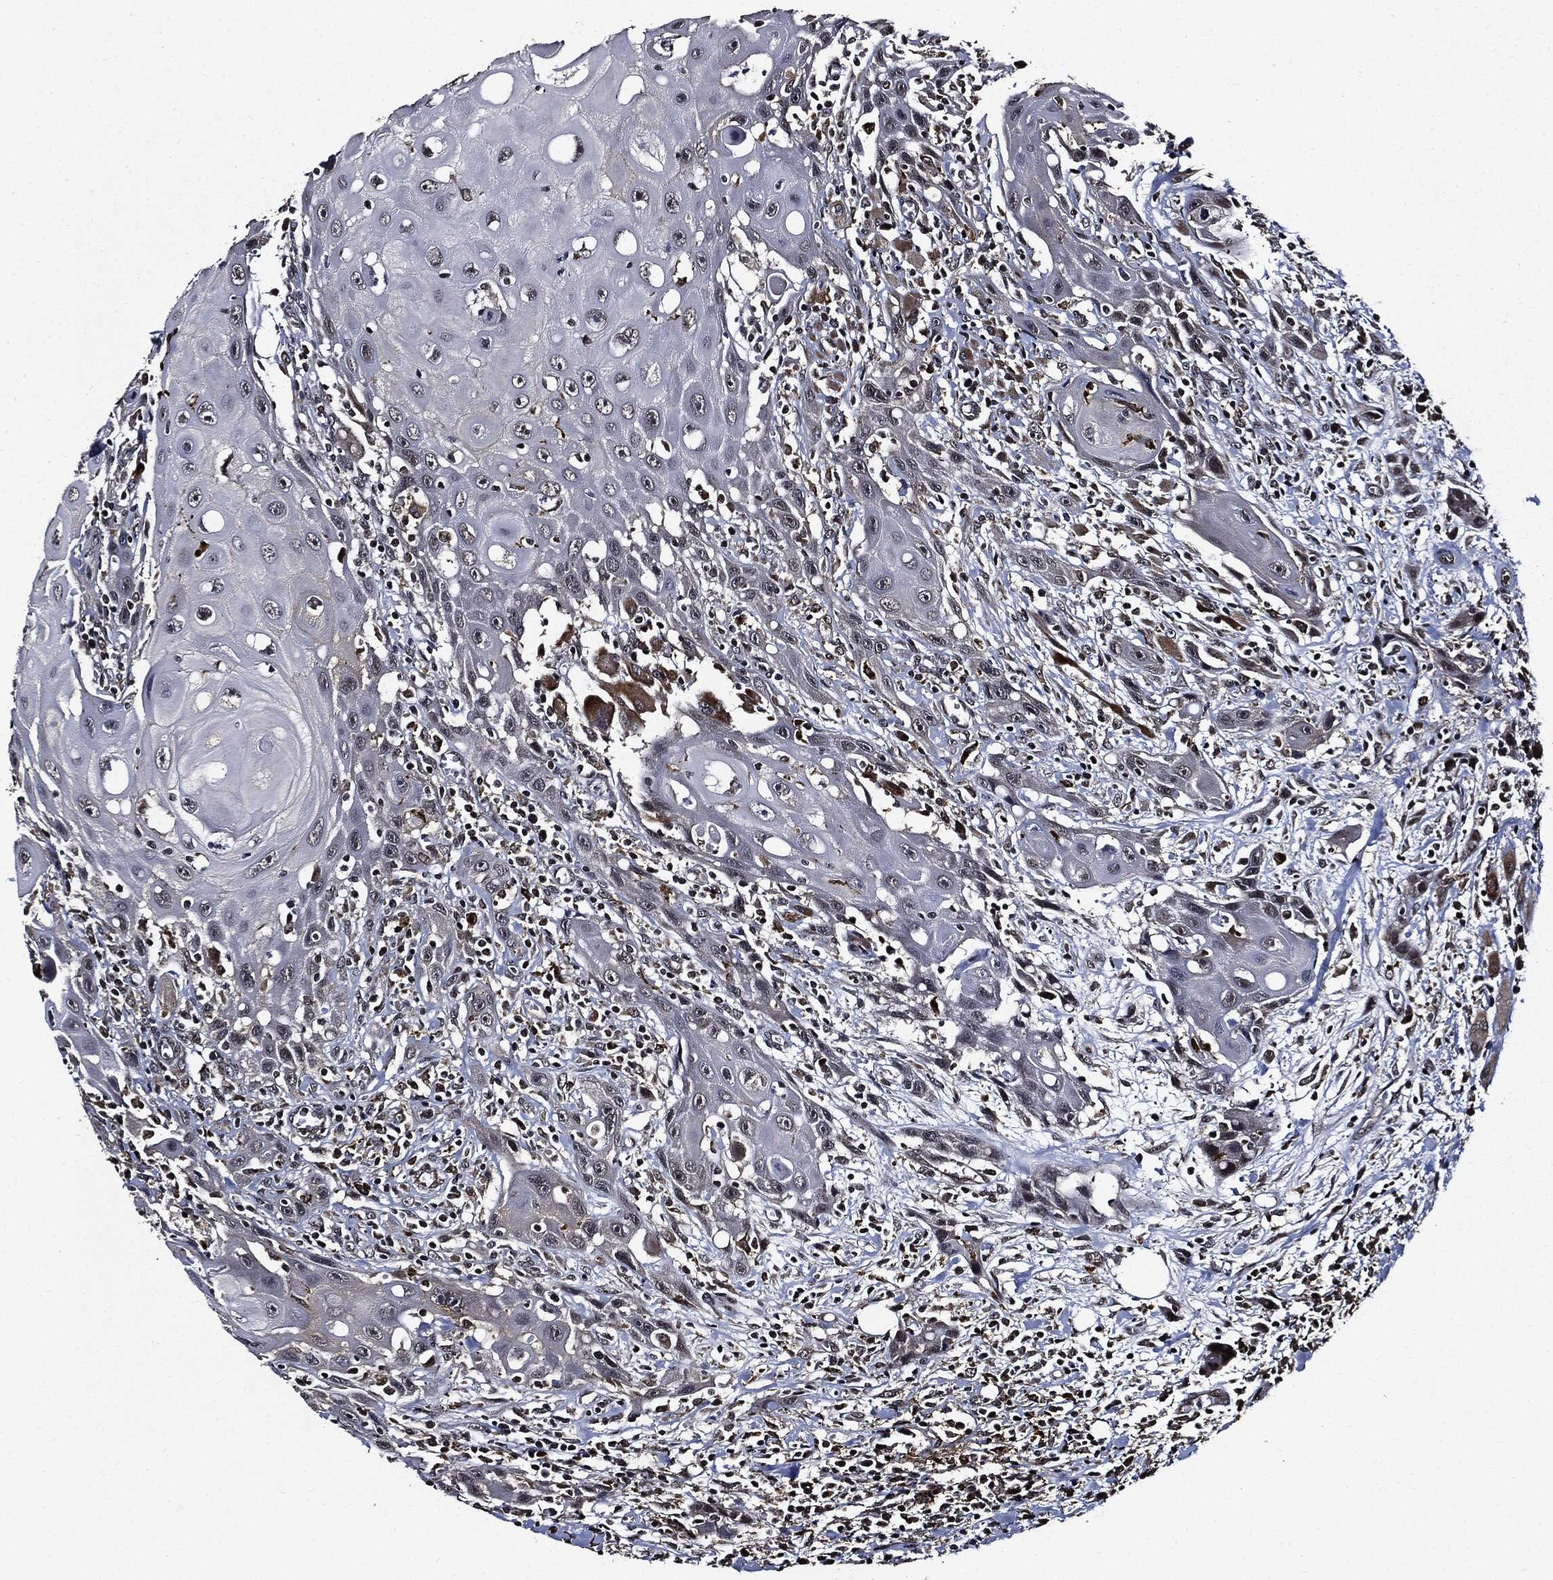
{"staining": {"intensity": "moderate", "quantity": "<25%", "location": "cytoplasmic/membranous"}, "tissue": "head and neck cancer", "cell_type": "Tumor cells", "image_type": "cancer", "snomed": [{"axis": "morphology", "description": "Normal tissue, NOS"}, {"axis": "morphology", "description": "Squamous cell carcinoma, NOS"}, {"axis": "topography", "description": "Oral tissue"}, {"axis": "topography", "description": "Head-Neck"}], "caption": "There is low levels of moderate cytoplasmic/membranous staining in tumor cells of head and neck squamous cell carcinoma, as demonstrated by immunohistochemical staining (brown color).", "gene": "SUGT1", "patient": {"sex": "male", "age": 71}}